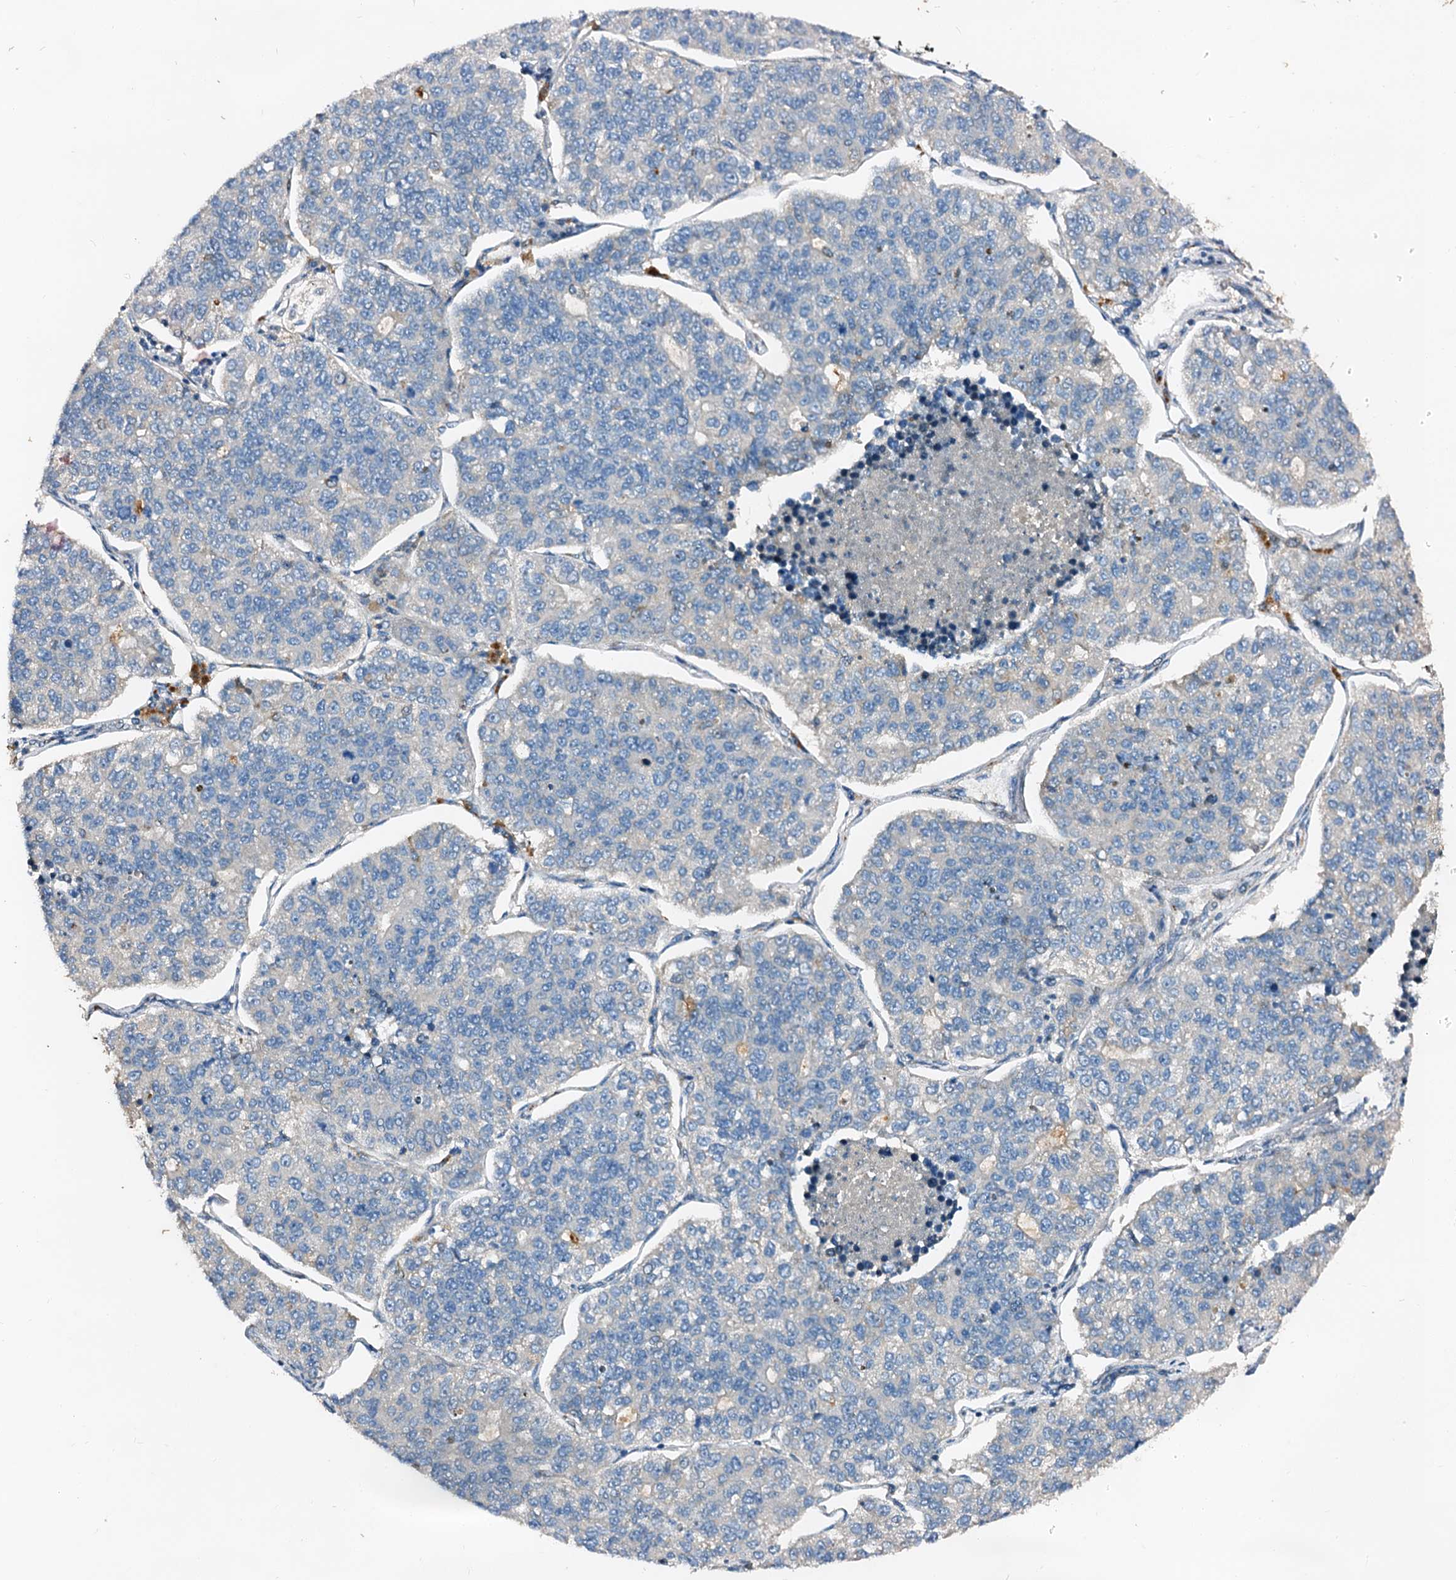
{"staining": {"intensity": "negative", "quantity": "none", "location": "none"}, "tissue": "lung cancer", "cell_type": "Tumor cells", "image_type": "cancer", "snomed": [{"axis": "morphology", "description": "Adenocarcinoma, NOS"}, {"axis": "topography", "description": "Lung"}], "caption": "This is an immunohistochemistry micrograph of lung cancer. There is no positivity in tumor cells.", "gene": "FIBIN", "patient": {"sex": "male", "age": 49}}